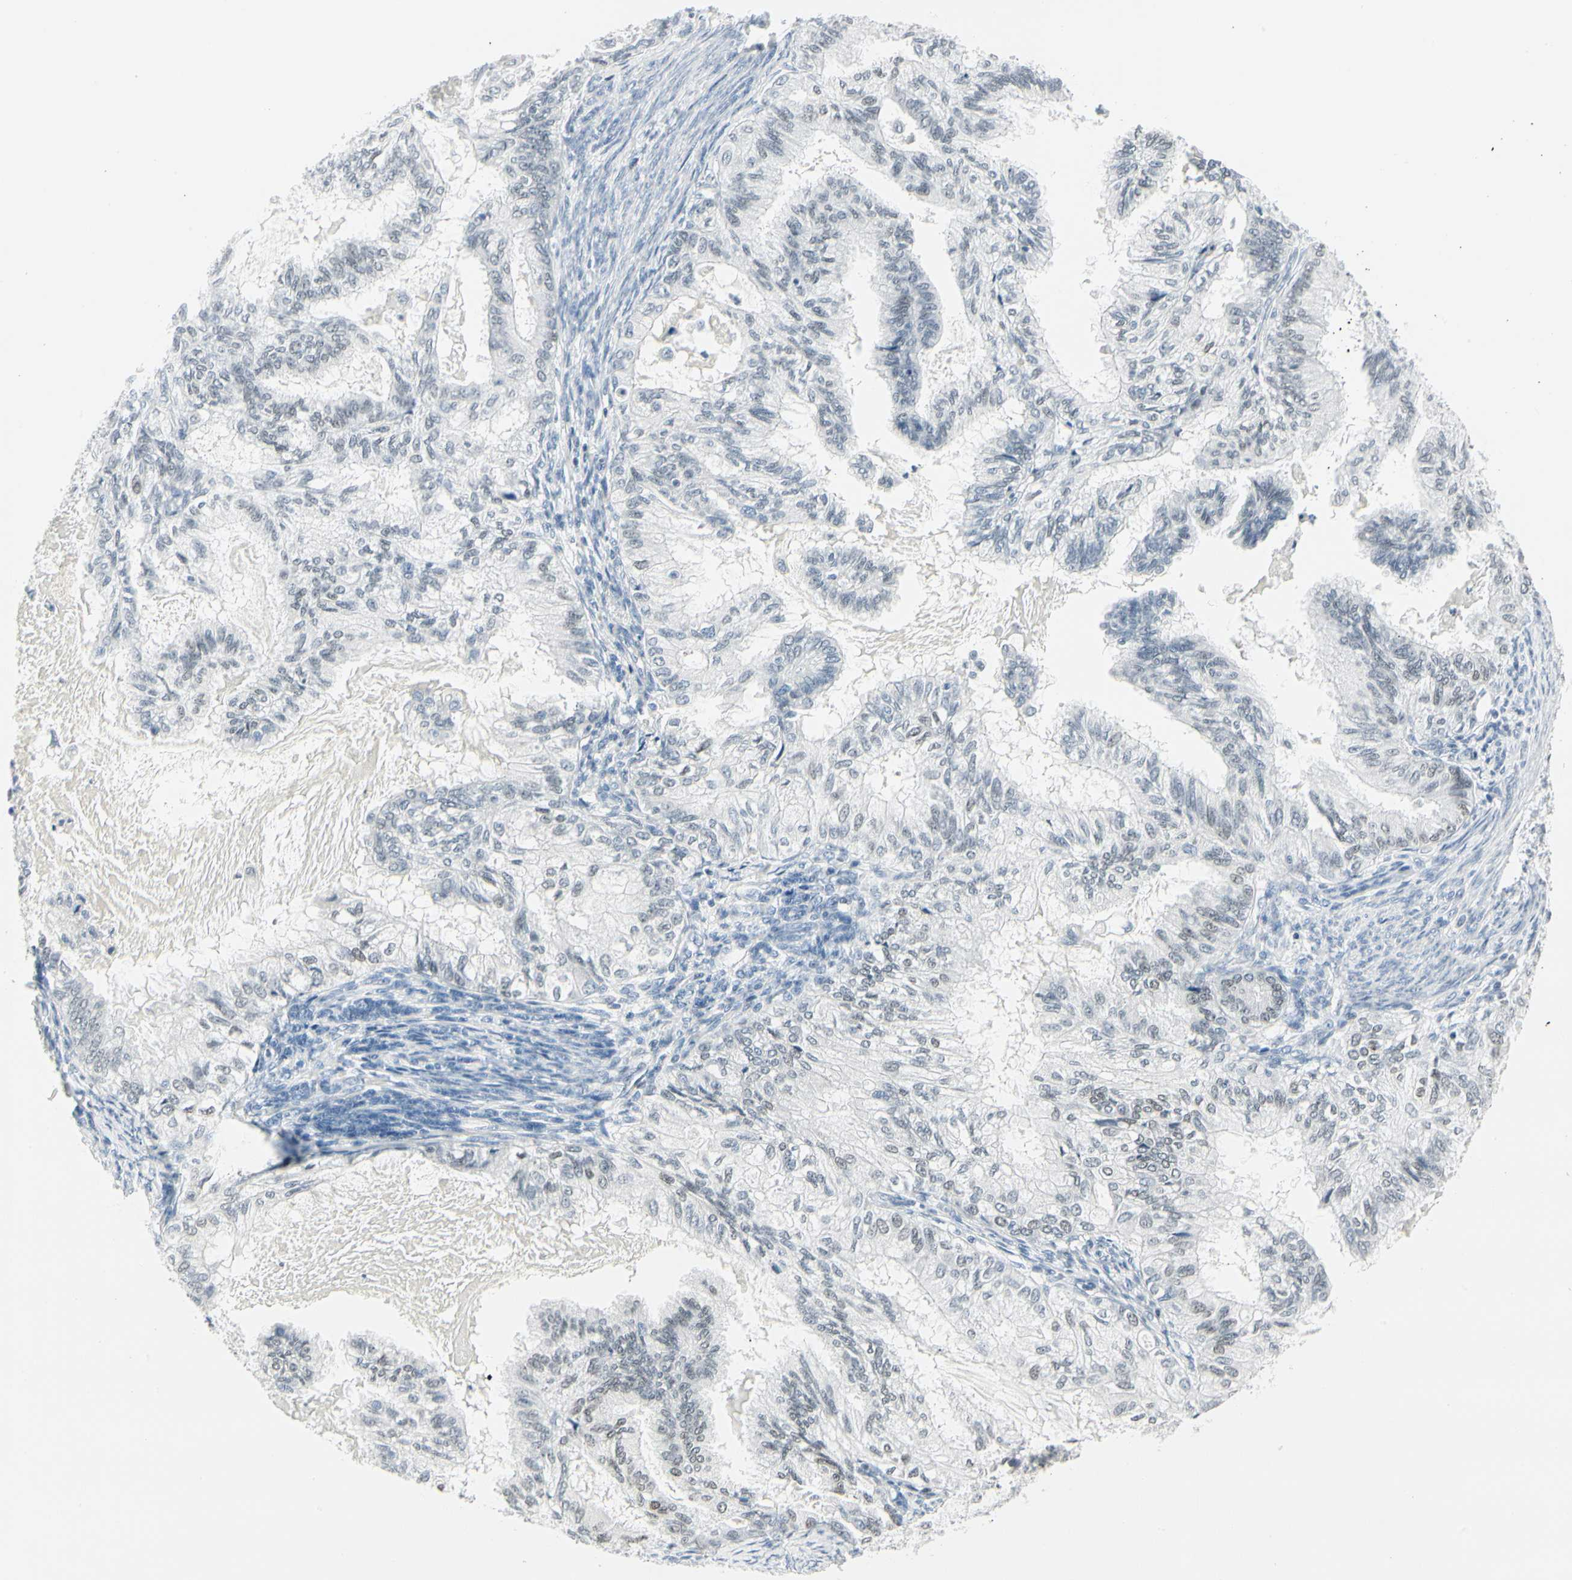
{"staining": {"intensity": "moderate", "quantity": "<25%", "location": "nuclear"}, "tissue": "cervical cancer", "cell_type": "Tumor cells", "image_type": "cancer", "snomed": [{"axis": "morphology", "description": "Normal tissue, NOS"}, {"axis": "morphology", "description": "Adenocarcinoma, NOS"}, {"axis": "topography", "description": "Cervix"}, {"axis": "topography", "description": "Endometrium"}], "caption": "DAB (3,3'-diaminobenzidine) immunohistochemical staining of human cervical cancer demonstrates moderate nuclear protein expression in about <25% of tumor cells.", "gene": "ZBTB7B", "patient": {"sex": "female", "age": 86}}